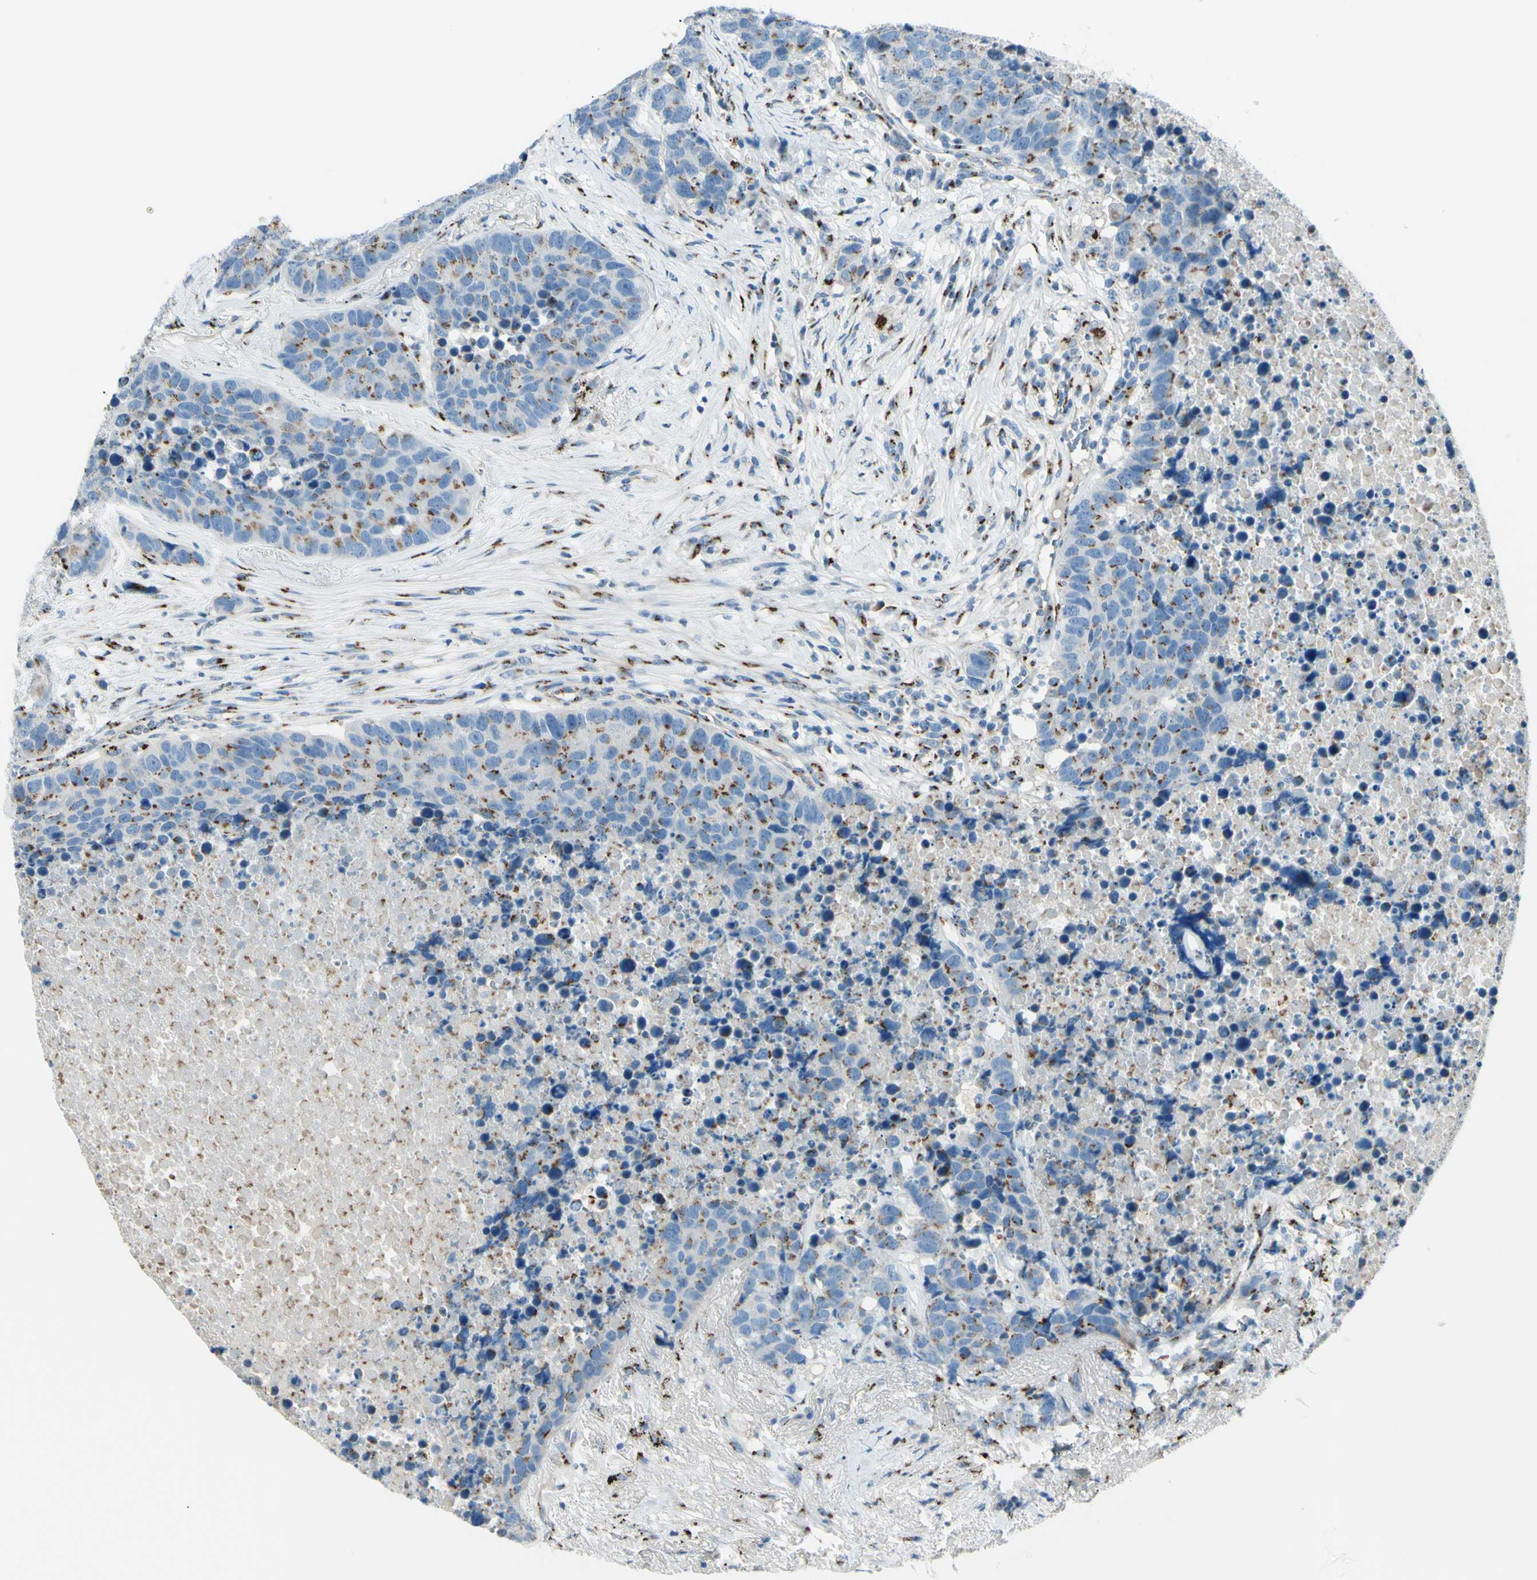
{"staining": {"intensity": "moderate", "quantity": "25%-75%", "location": "cytoplasmic/membranous"}, "tissue": "carcinoid", "cell_type": "Tumor cells", "image_type": "cancer", "snomed": [{"axis": "morphology", "description": "Carcinoid, malignant, NOS"}, {"axis": "topography", "description": "Lung"}], "caption": "A brown stain shows moderate cytoplasmic/membranous expression of a protein in human carcinoid (malignant) tumor cells. (Brightfield microscopy of DAB IHC at high magnification).", "gene": "B4GALT1", "patient": {"sex": "male", "age": 60}}